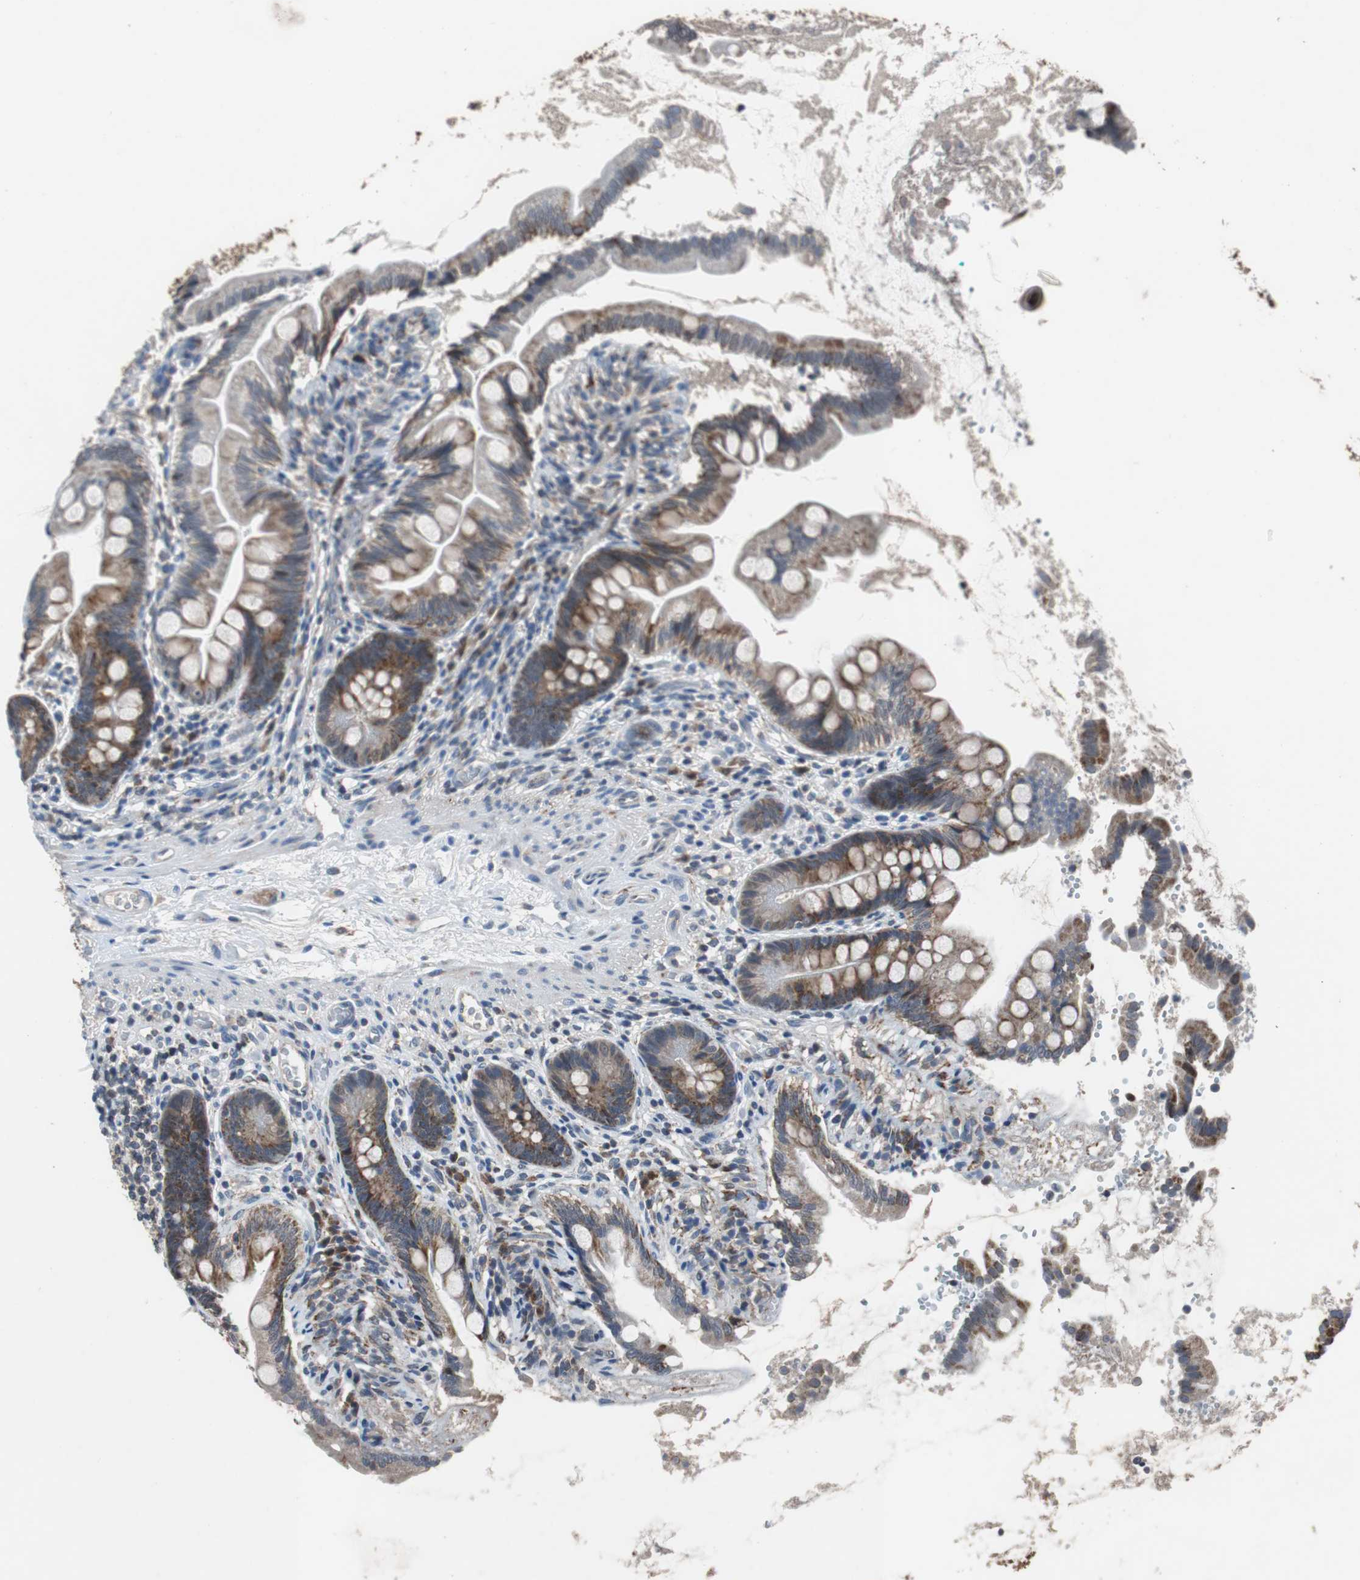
{"staining": {"intensity": "moderate", "quantity": ">75%", "location": "cytoplasmic/membranous"}, "tissue": "small intestine", "cell_type": "Glandular cells", "image_type": "normal", "snomed": [{"axis": "morphology", "description": "Normal tissue, NOS"}, {"axis": "topography", "description": "Small intestine"}], "caption": "IHC photomicrograph of benign small intestine: small intestine stained using immunohistochemistry (IHC) displays medium levels of moderate protein expression localized specifically in the cytoplasmic/membranous of glandular cells, appearing as a cytoplasmic/membranous brown color.", "gene": "PITRM1", "patient": {"sex": "female", "age": 56}}